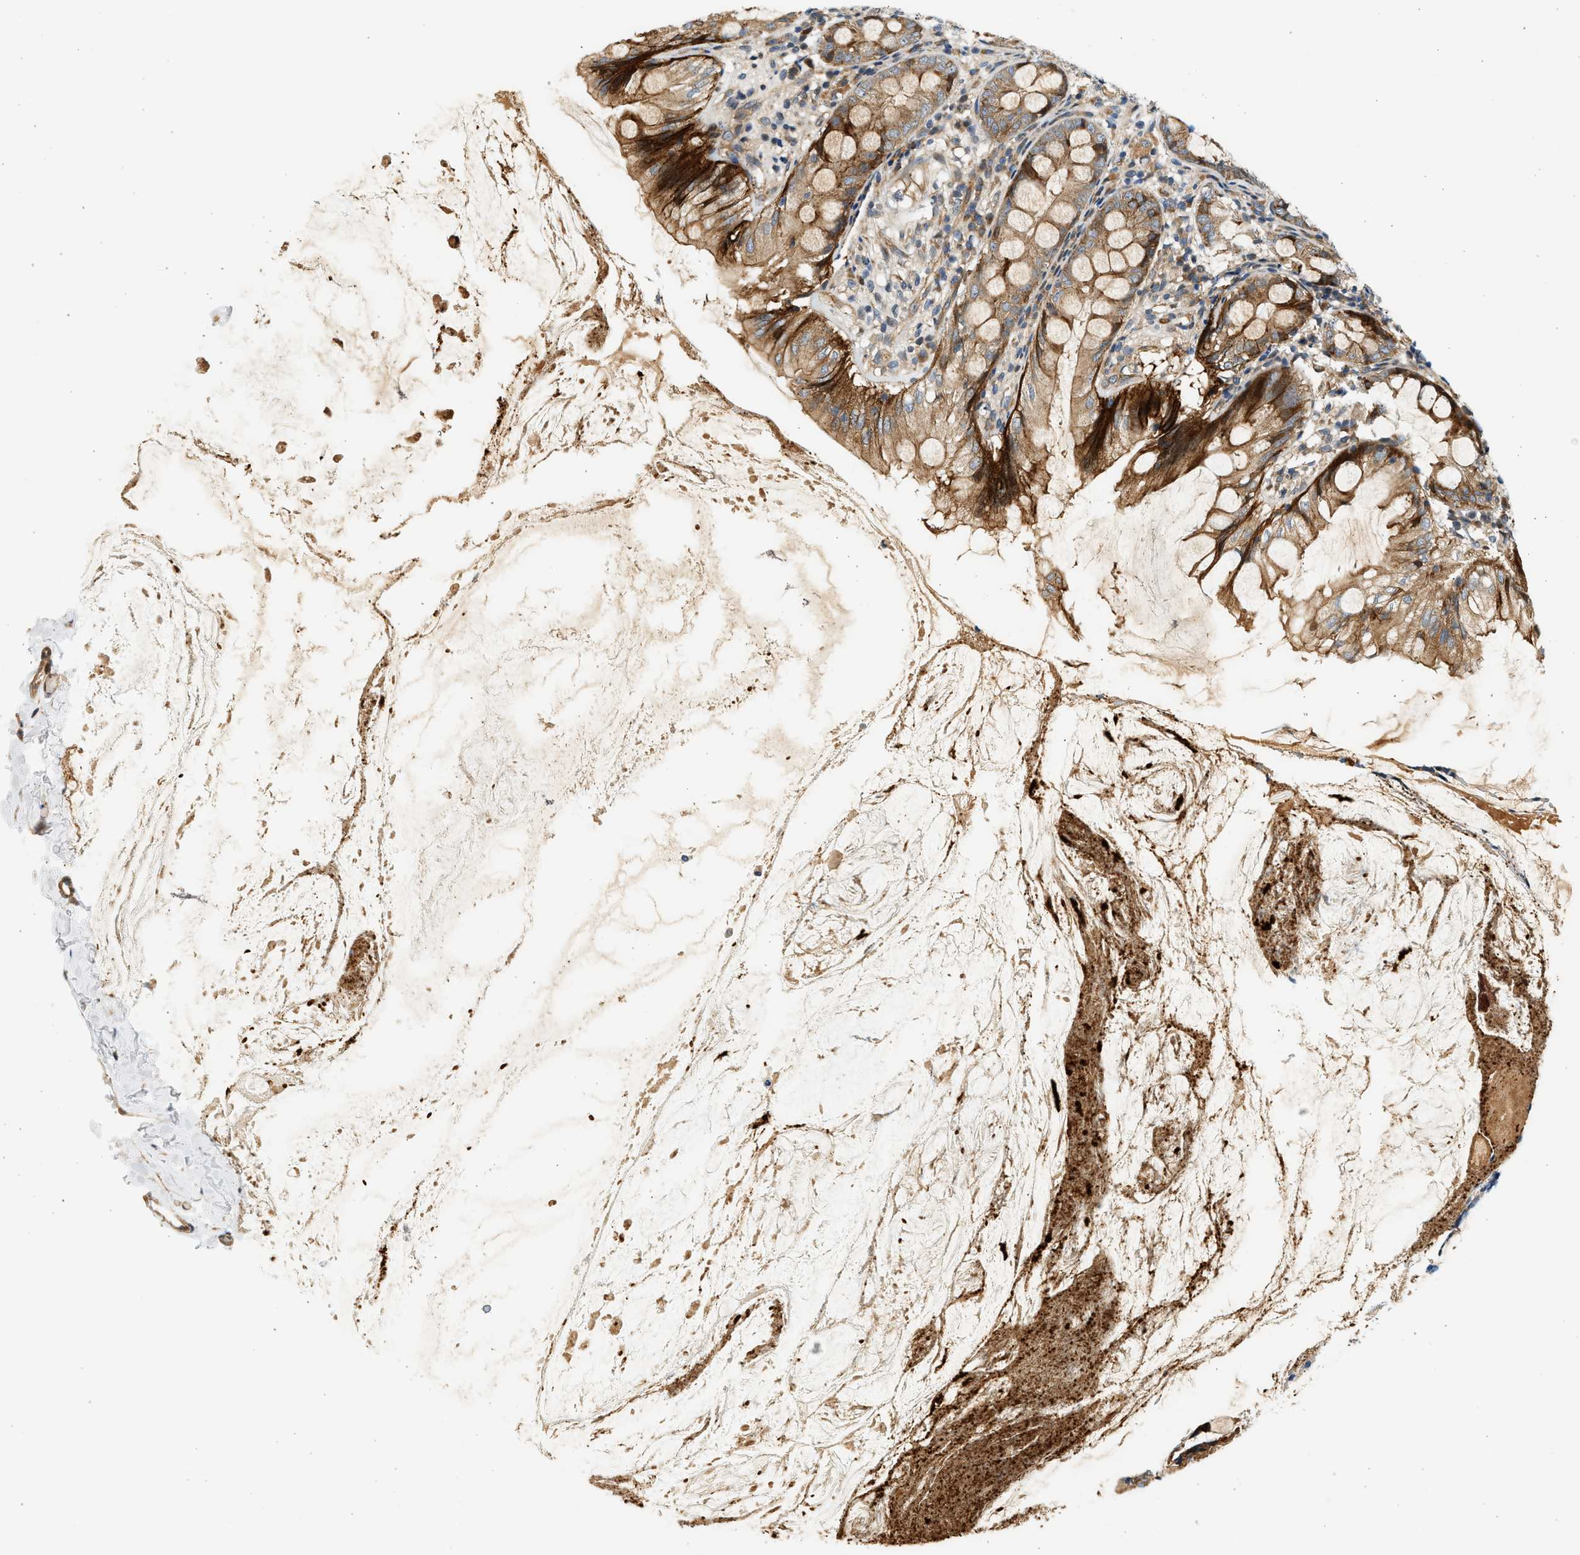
{"staining": {"intensity": "moderate", "quantity": ">75%", "location": "cytoplasmic/membranous"}, "tissue": "appendix", "cell_type": "Glandular cells", "image_type": "normal", "snomed": [{"axis": "morphology", "description": "Normal tissue, NOS"}, {"axis": "topography", "description": "Appendix"}], "caption": "Brown immunohistochemical staining in benign appendix exhibits moderate cytoplasmic/membranous expression in about >75% of glandular cells.", "gene": "NRSN2", "patient": {"sex": "female", "age": 77}}